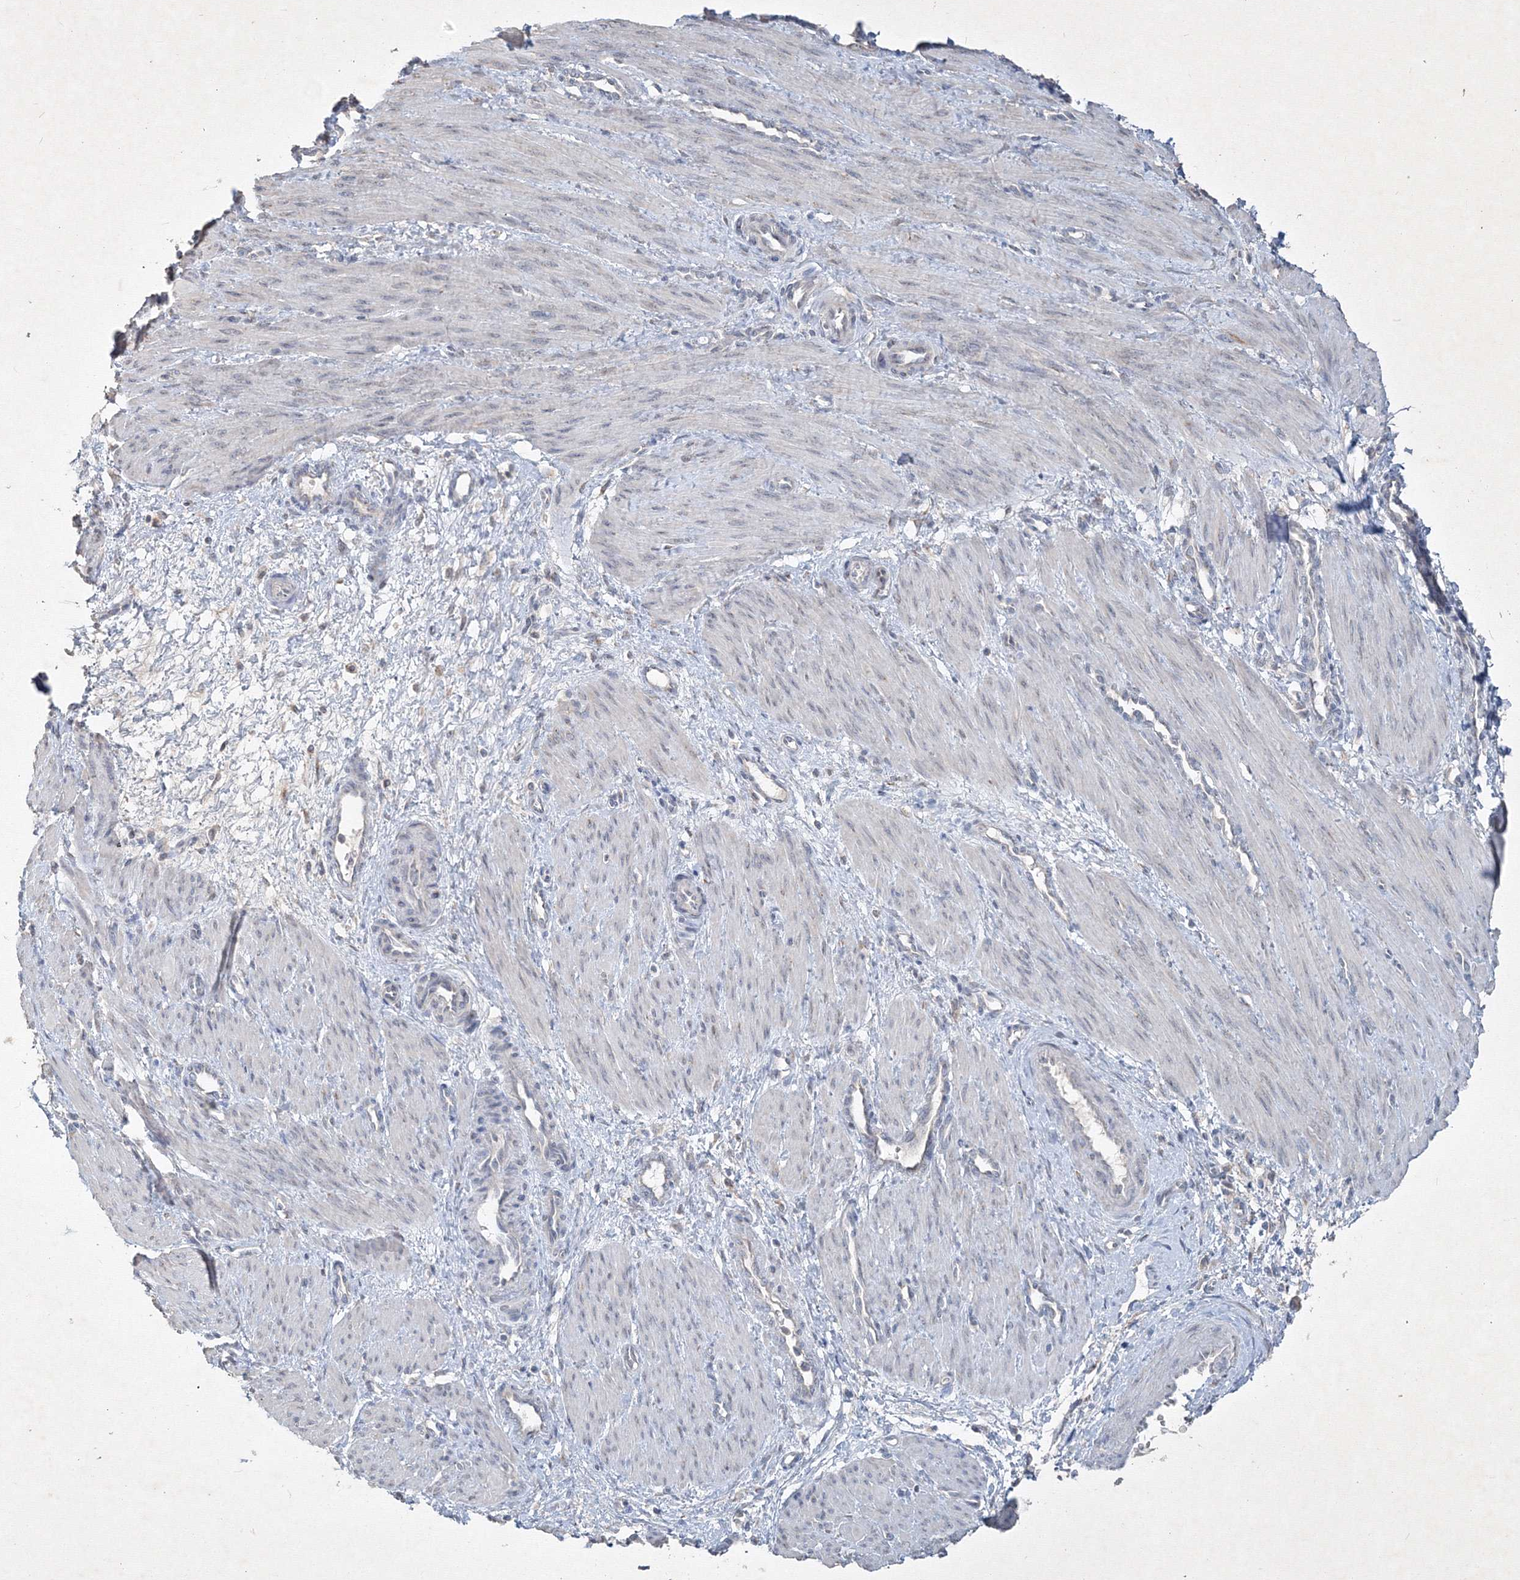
{"staining": {"intensity": "weak", "quantity": "<25%", "location": "cytoplasmic/membranous"}, "tissue": "smooth muscle", "cell_type": "Smooth muscle cells", "image_type": "normal", "snomed": [{"axis": "morphology", "description": "Normal tissue, NOS"}, {"axis": "topography", "description": "Endometrium"}], "caption": "High power microscopy photomicrograph of an immunohistochemistry (IHC) micrograph of unremarkable smooth muscle, revealing no significant positivity in smooth muscle cells. (IHC, brightfield microscopy, high magnification).", "gene": "IFNAR1", "patient": {"sex": "female", "age": 33}}